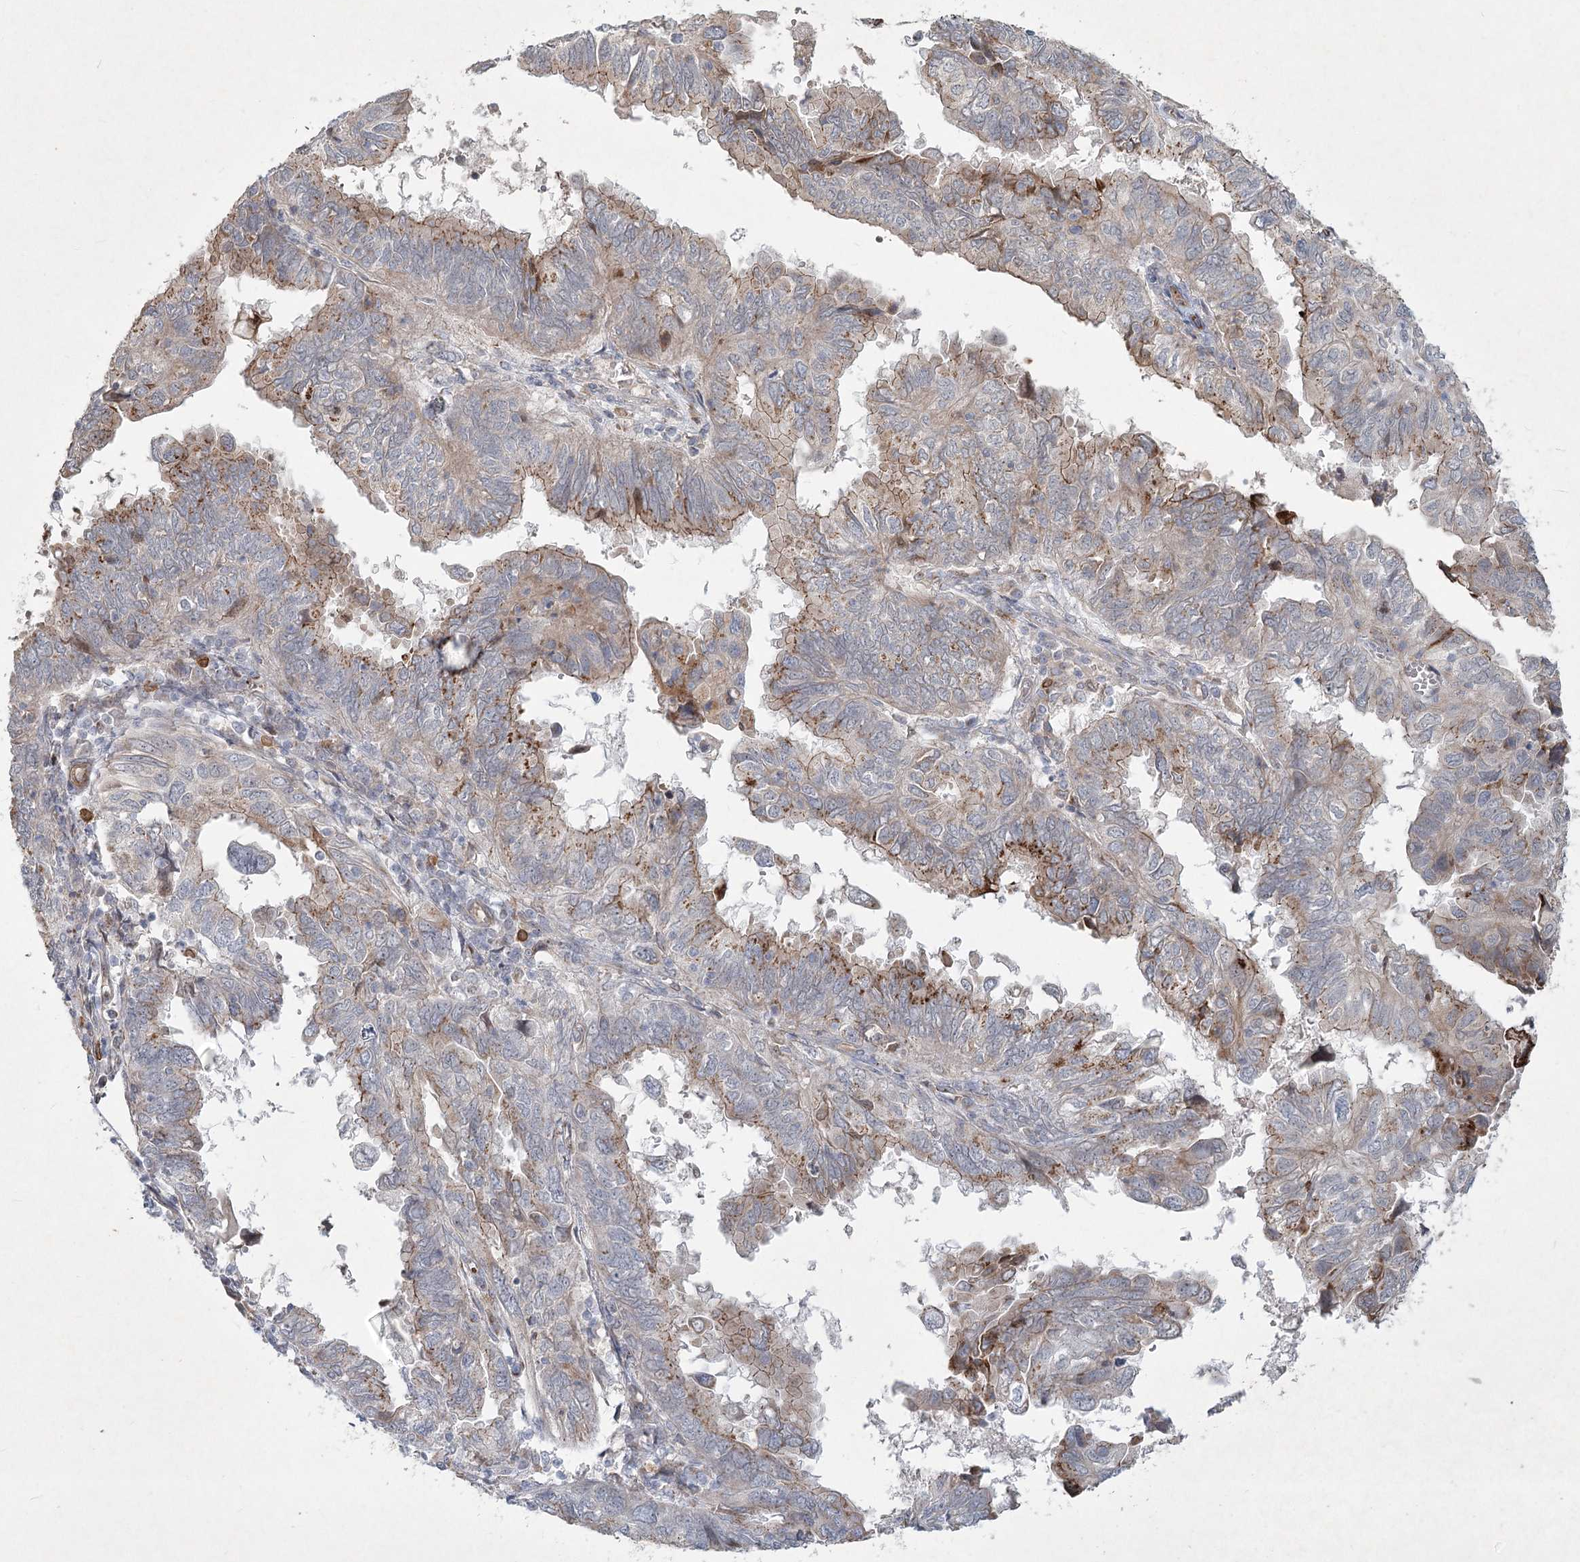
{"staining": {"intensity": "moderate", "quantity": "<25%", "location": "cytoplasmic/membranous"}, "tissue": "endometrial cancer", "cell_type": "Tumor cells", "image_type": "cancer", "snomed": [{"axis": "morphology", "description": "Adenocarcinoma, NOS"}, {"axis": "topography", "description": "Uterus"}], "caption": "Immunohistochemistry photomicrograph of human endometrial cancer (adenocarcinoma) stained for a protein (brown), which displays low levels of moderate cytoplasmic/membranous staining in approximately <25% of tumor cells.", "gene": "LRP2BP", "patient": {"sex": "female", "age": 77}}